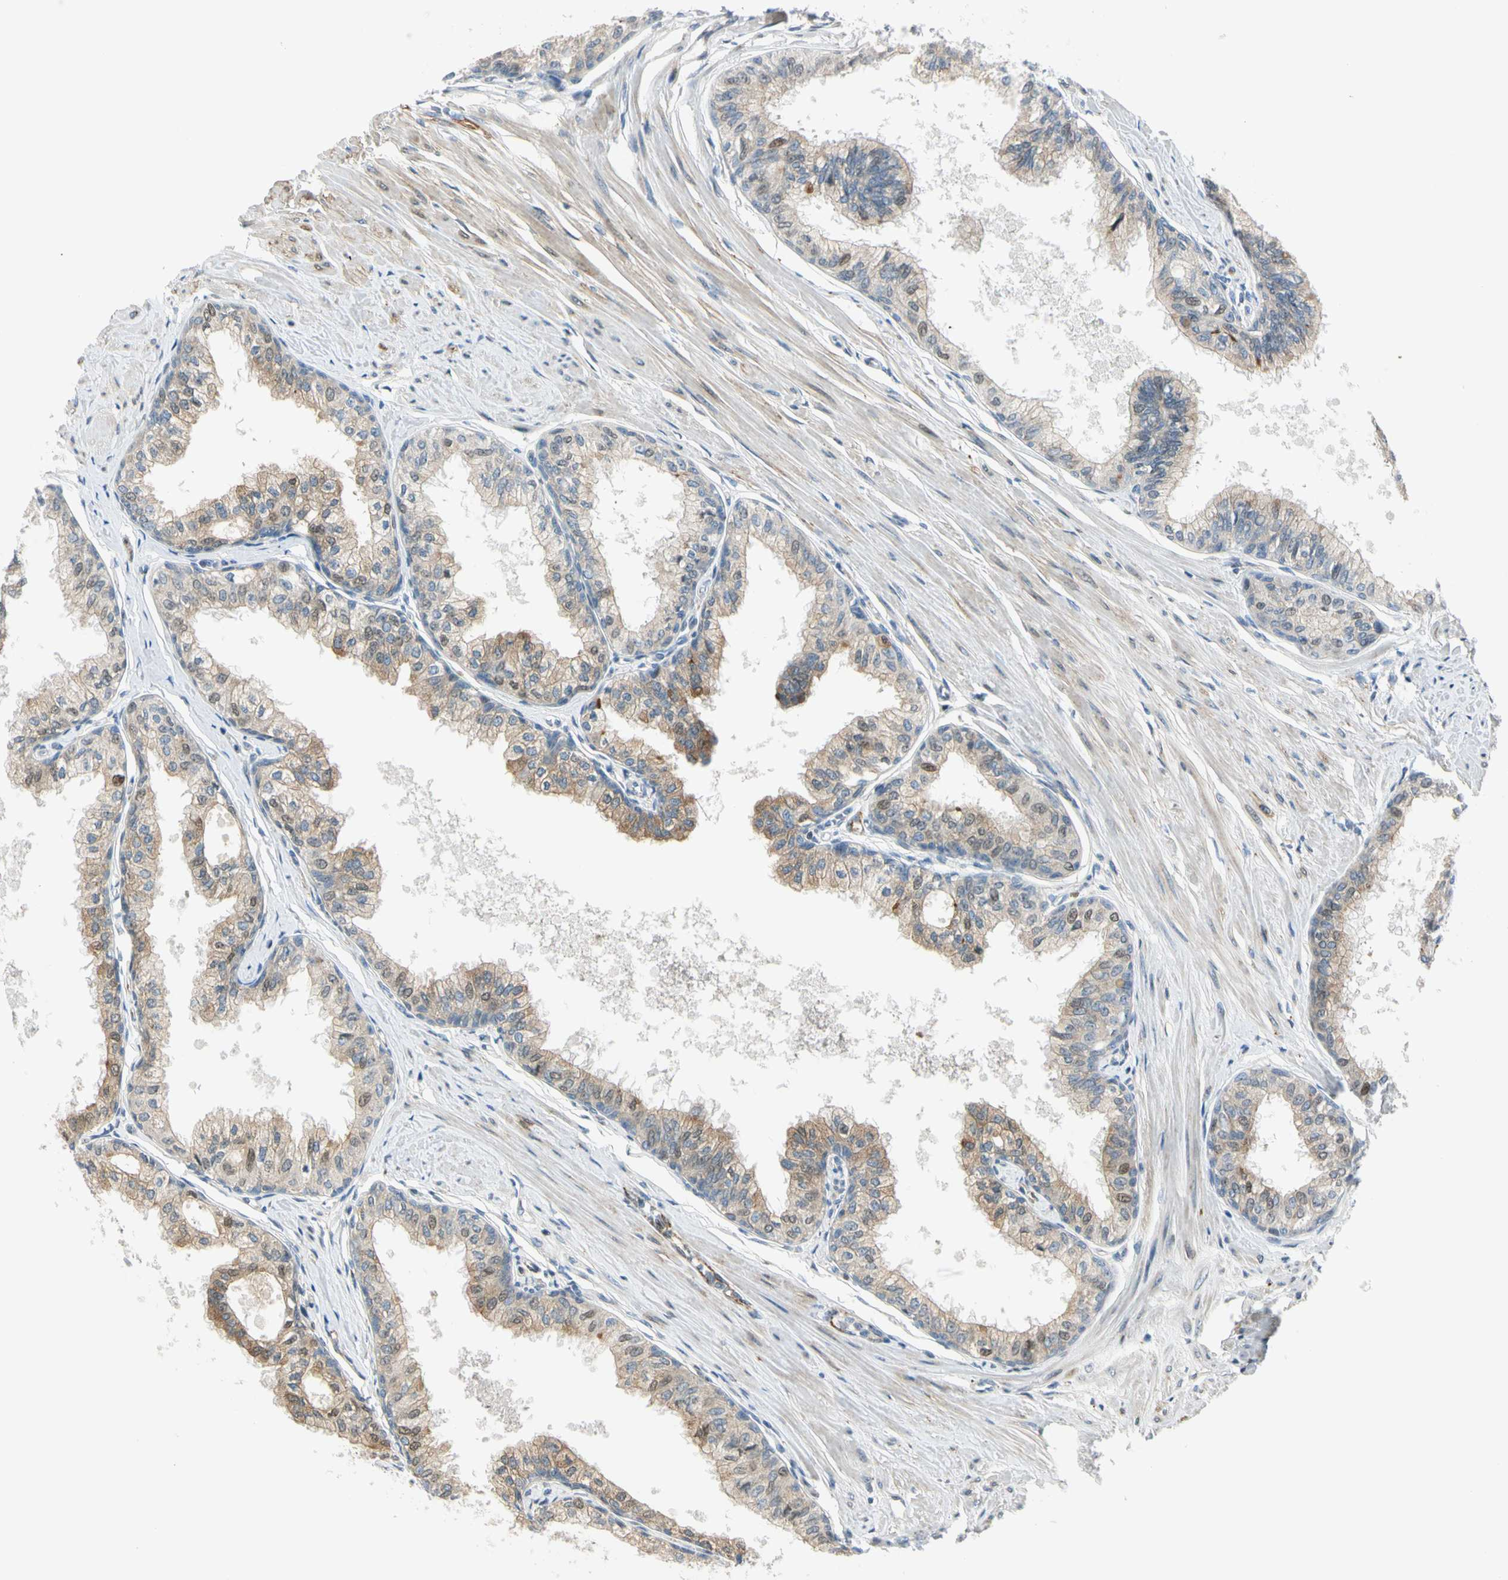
{"staining": {"intensity": "strong", "quantity": "25%-75%", "location": "cytoplasmic/membranous,nuclear"}, "tissue": "prostate", "cell_type": "Glandular cells", "image_type": "normal", "snomed": [{"axis": "morphology", "description": "Normal tissue, NOS"}, {"axis": "topography", "description": "Prostate"}, {"axis": "topography", "description": "Seminal veicle"}], "caption": "DAB (3,3'-diaminobenzidine) immunohistochemical staining of benign prostate shows strong cytoplasmic/membranous,nuclear protein expression in approximately 25%-75% of glandular cells. Nuclei are stained in blue.", "gene": "NPDC1", "patient": {"sex": "male", "age": 60}}